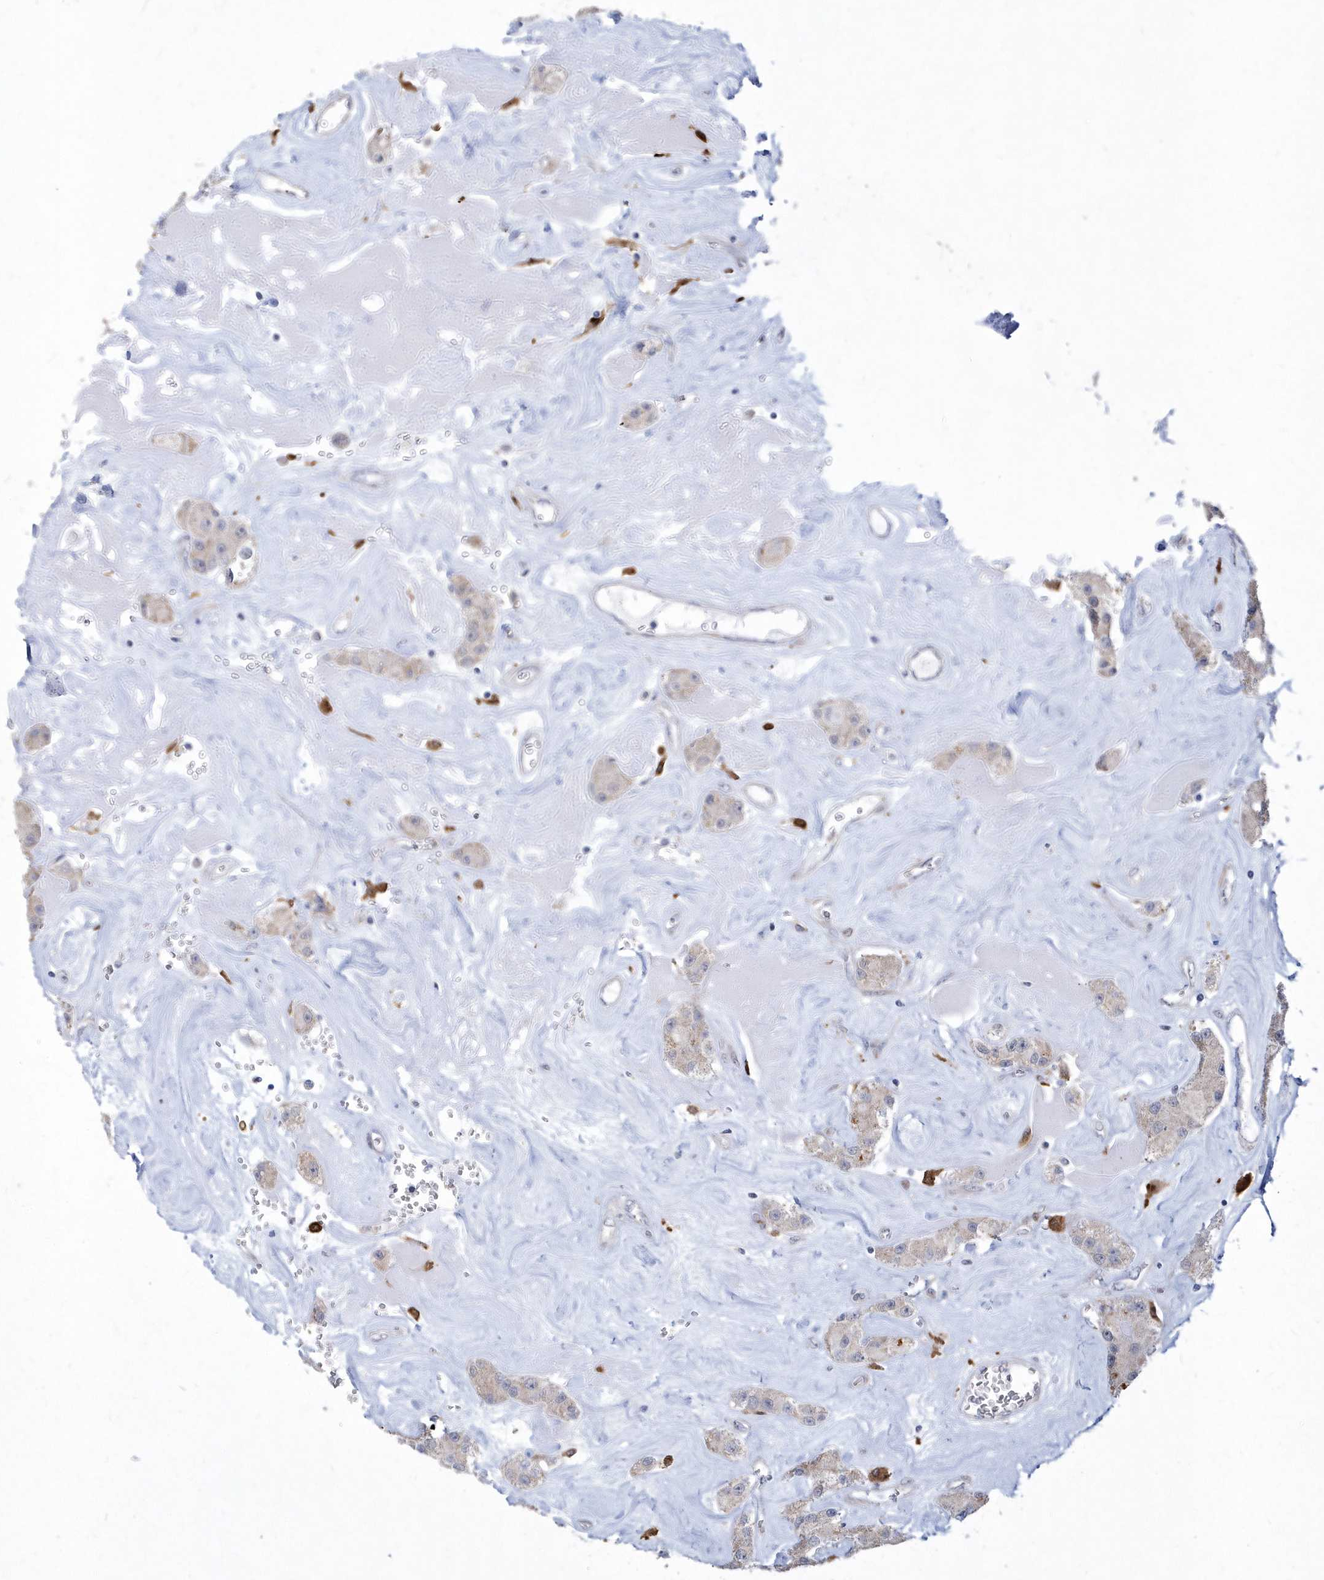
{"staining": {"intensity": "negative", "quantity": "none", "location": "none"}, "tissue": "carcinoid", "cell_type": "Tumor cells", "image_type": "cancer", "snomed": [{"axis": "morphology", "description": "Carcinoid, malignant, NOS"}, {"axis": "topography", "description": "Pancreas"}], "caption": "Tumor cells are negative for brown protein staining in malignant carcinoid.", "gene": "TSPEAR", "patient": {"sex": "male", "age": 41}}